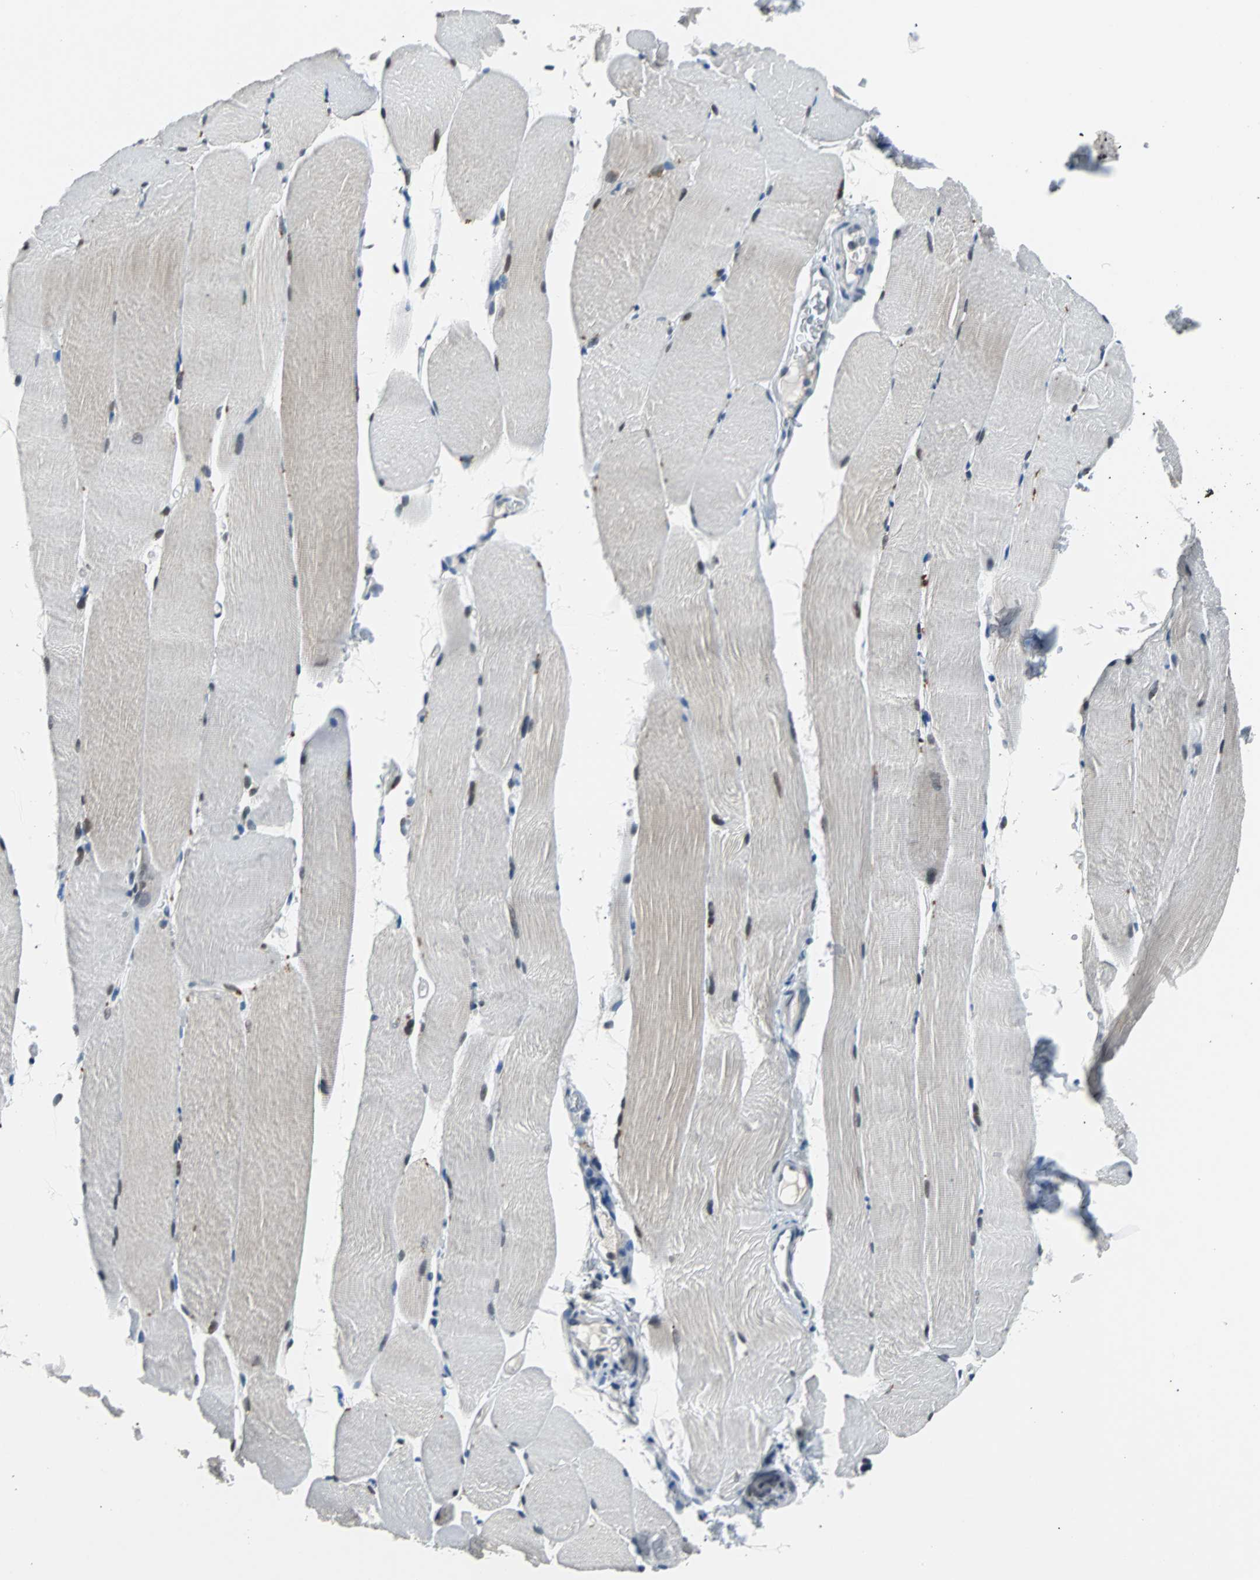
{"staining": {"intensity": "moderate", "quantity": "<25%", "location": "nuclear"}, "tissue": "skeletal muscle", "cell_type": "Myocytes", "image_type": "normal", "snomed": [{"axis": "morphology", "description": "Normal tissue, NOS"}, {"axis": "topography", "description": "Skeletal muscle"}, {"axis": "topography", "description": "Parathyroid gland"}], "caption": "Immunohistochemistry micrograph of normal human skeletal muscle stained for a protein (brown), which reveals low levels of moderate nuclear positivity in about <25% of myocytes.", "gene": "USP28", "patient": {"sex": "female", "age": 37}}